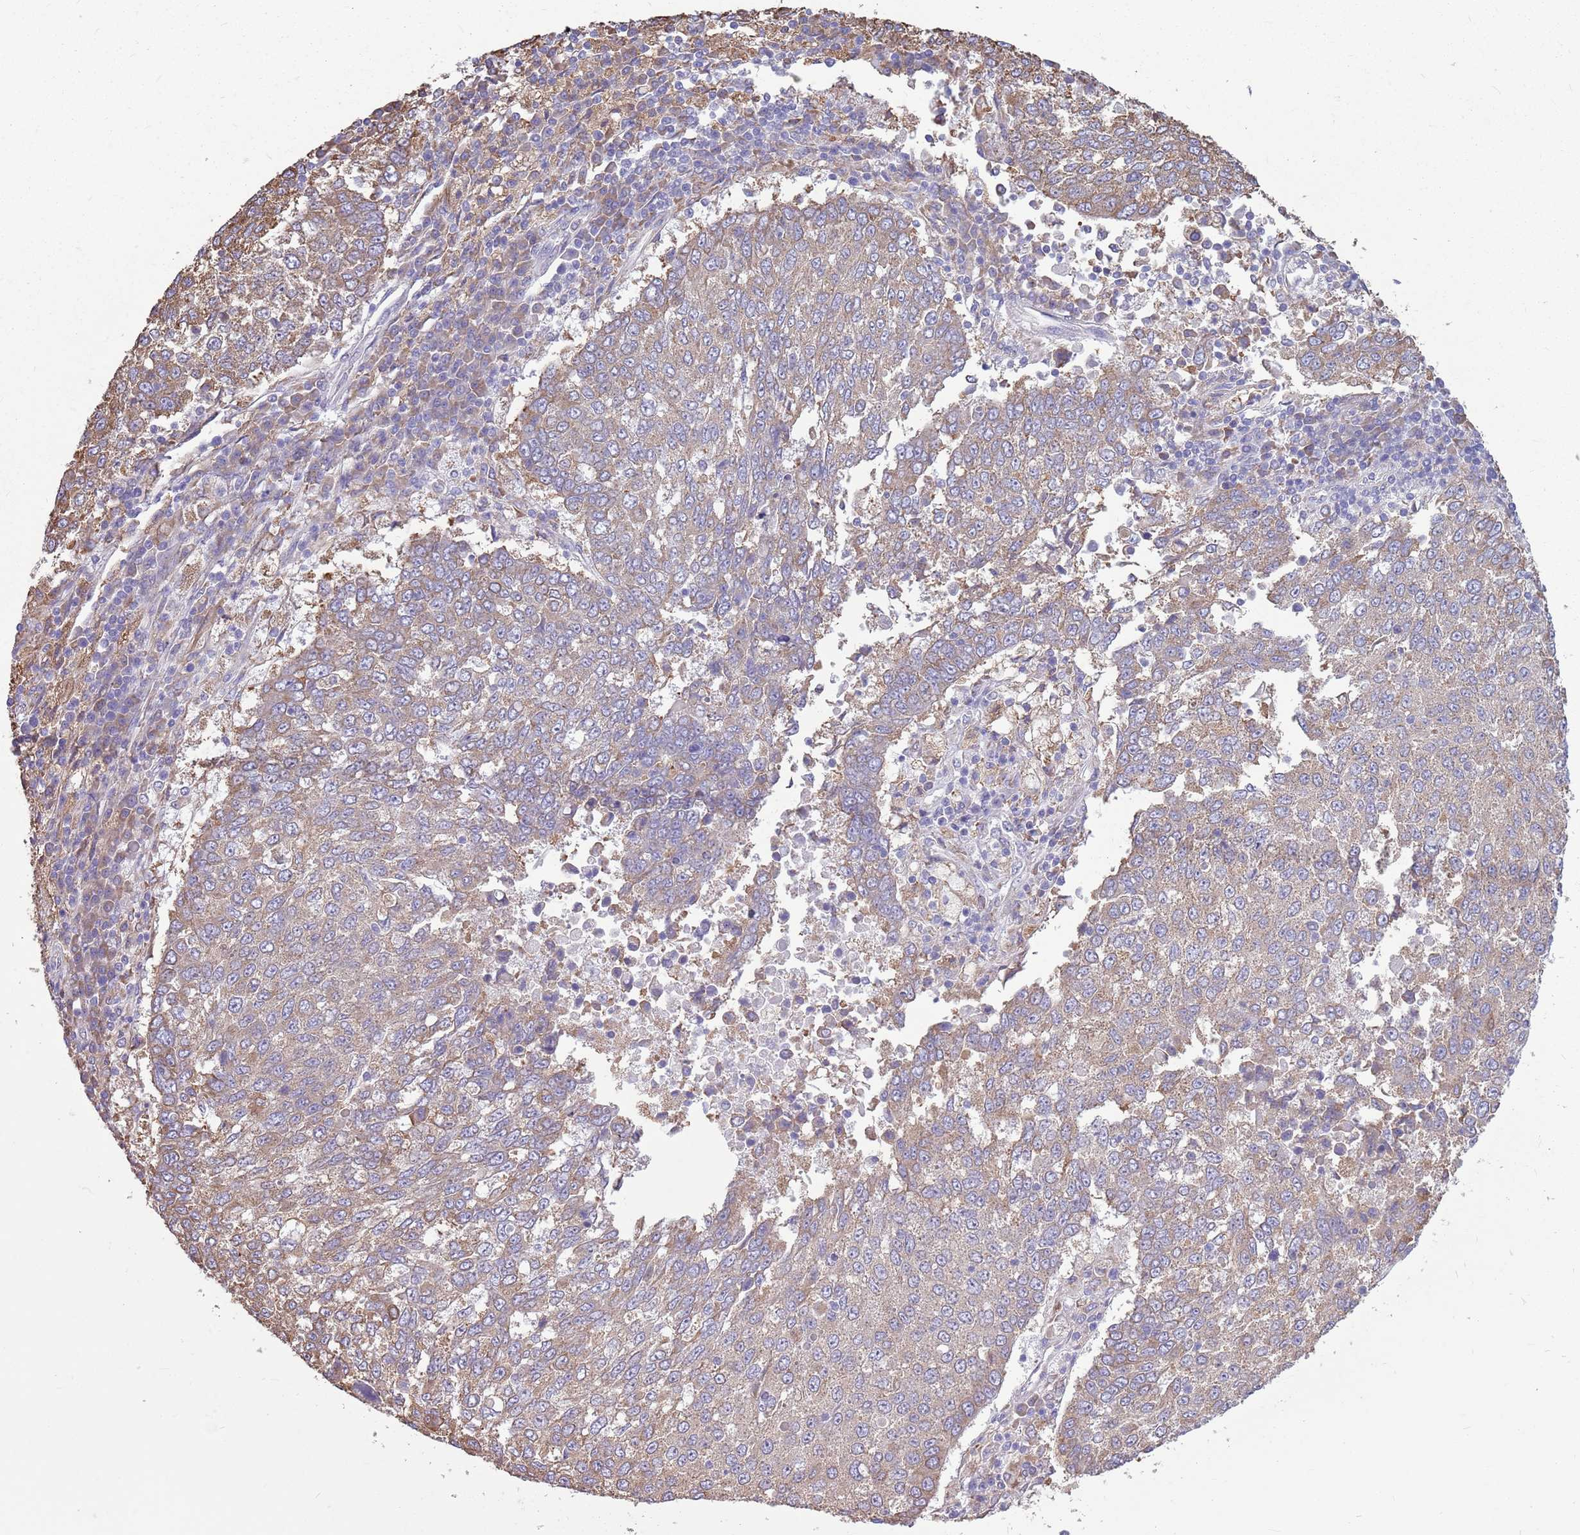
{"staining": {"intensity": "weak", "quantity": "25%-75%", "location": "cytoplasmic/membranous"}, "tissue": "lung cancer", "cell_type": "Tumor cells", "image_type": "cancer", "snomed": [{"axis": "morphology", "description": "Squamous cell carcinoma, NOS"}, {"axis": "topography", "description": "Lung"}], "caption": "Immunohistochemical staining of lung cancer exhibits low levels of weak cytoplasmic/membranous protein staining in approximately 25%-75% of tumor cells.", "gene": "KCTD19", "patient": {"sex": "male", "age": 73}}